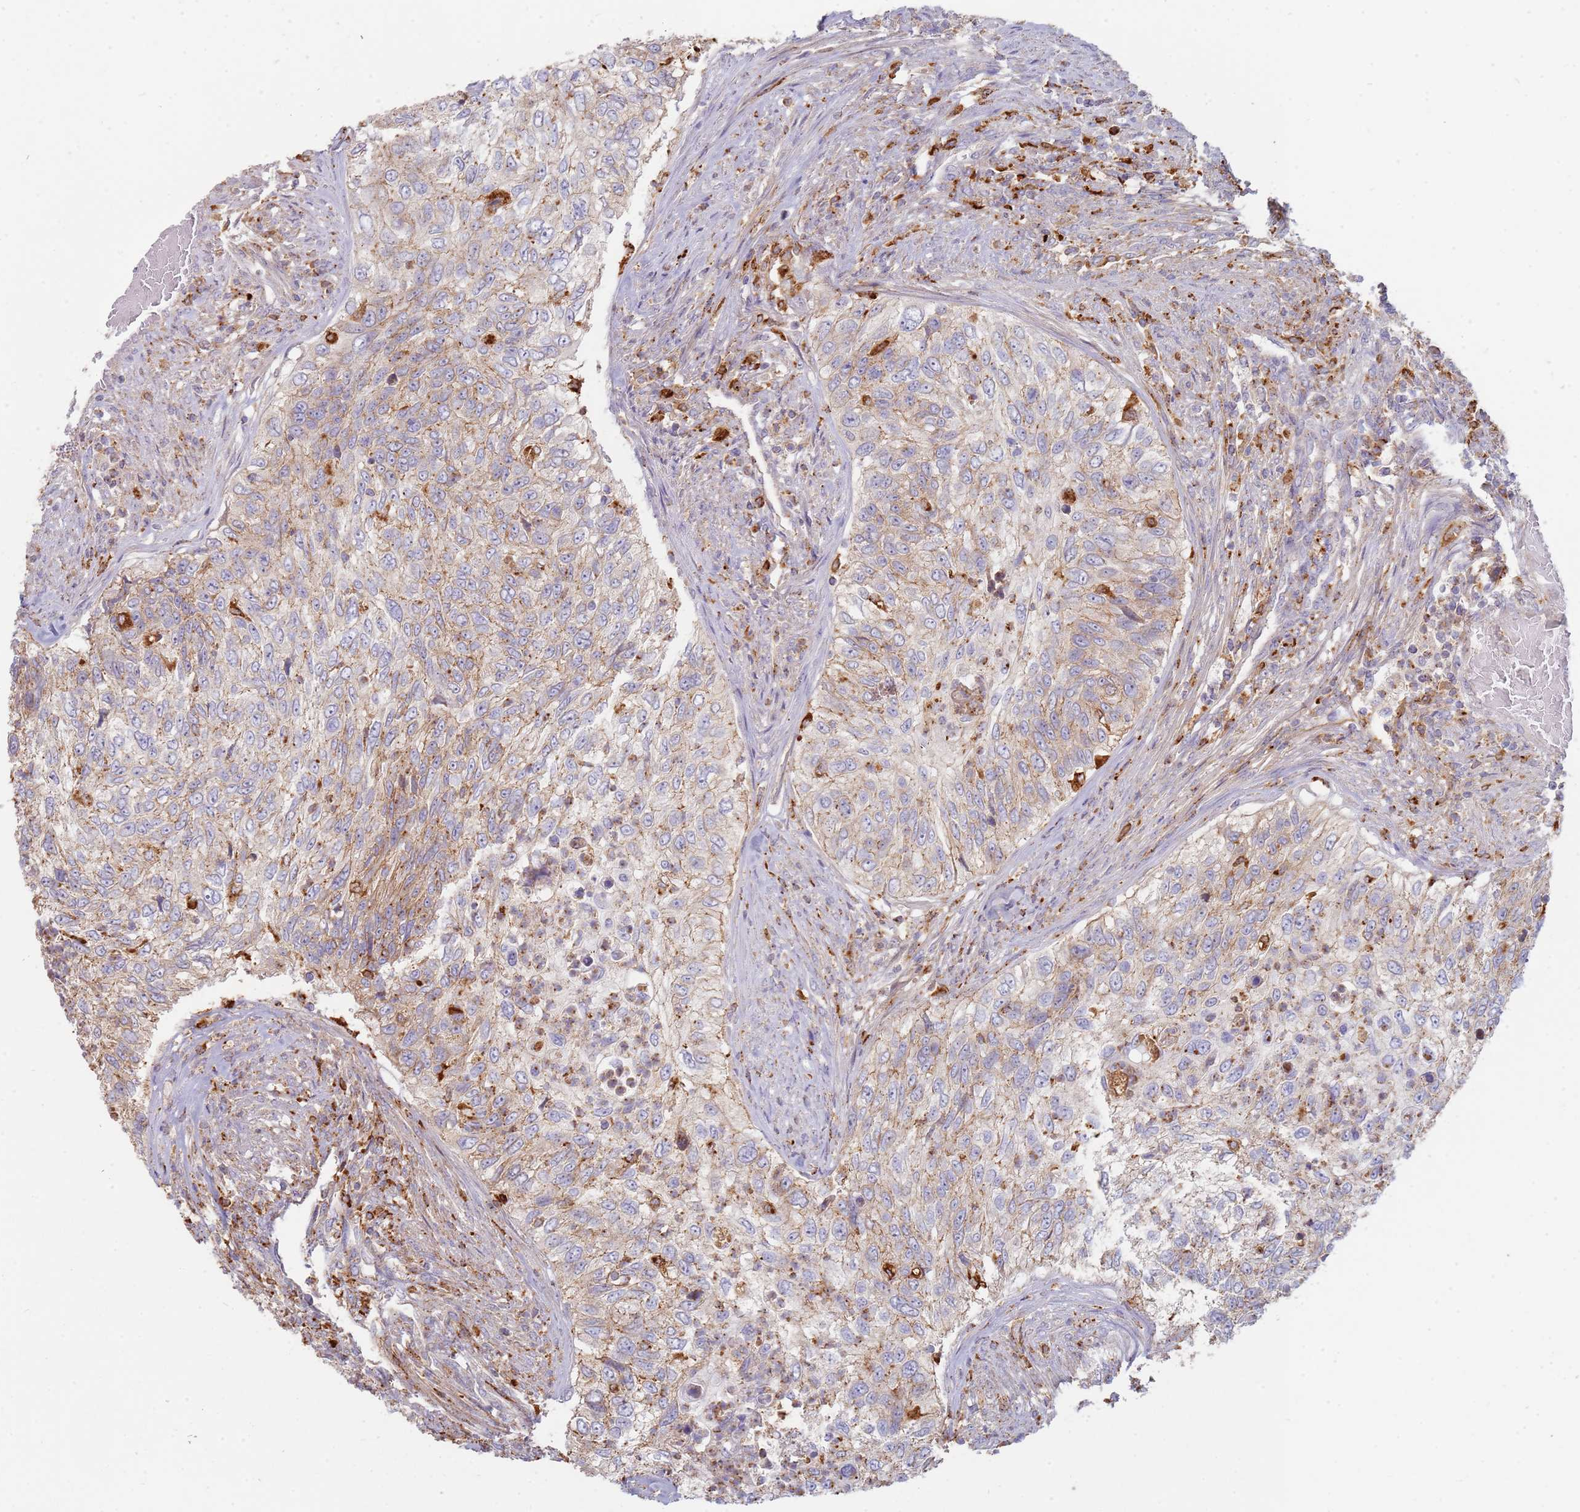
{"staining": {"intensity": "weak", "quantity": "25%-75%", "location": "cytoplasmic/membranous"}, "tissue": "urothelial cancer", "cell_type": "Tumor cells", "image_type": "cancer", "snomed": [{"axis": "morphology", "description": "Urothelial carcinoma, High grade"}, {"axis": "topography", "description": "Urinary bladder"}], "caption": "Immunohistochemistry (IHC) photomicrograph of human high-grade urothelial carcinoma stained for a protein (brown), which exhibits low levels of weak cytoplasmic/membranous expression in about 25%-75% of tumor cells.", "gene": "TMEM229B", "patient": {"sex": "female", "age": 60}}